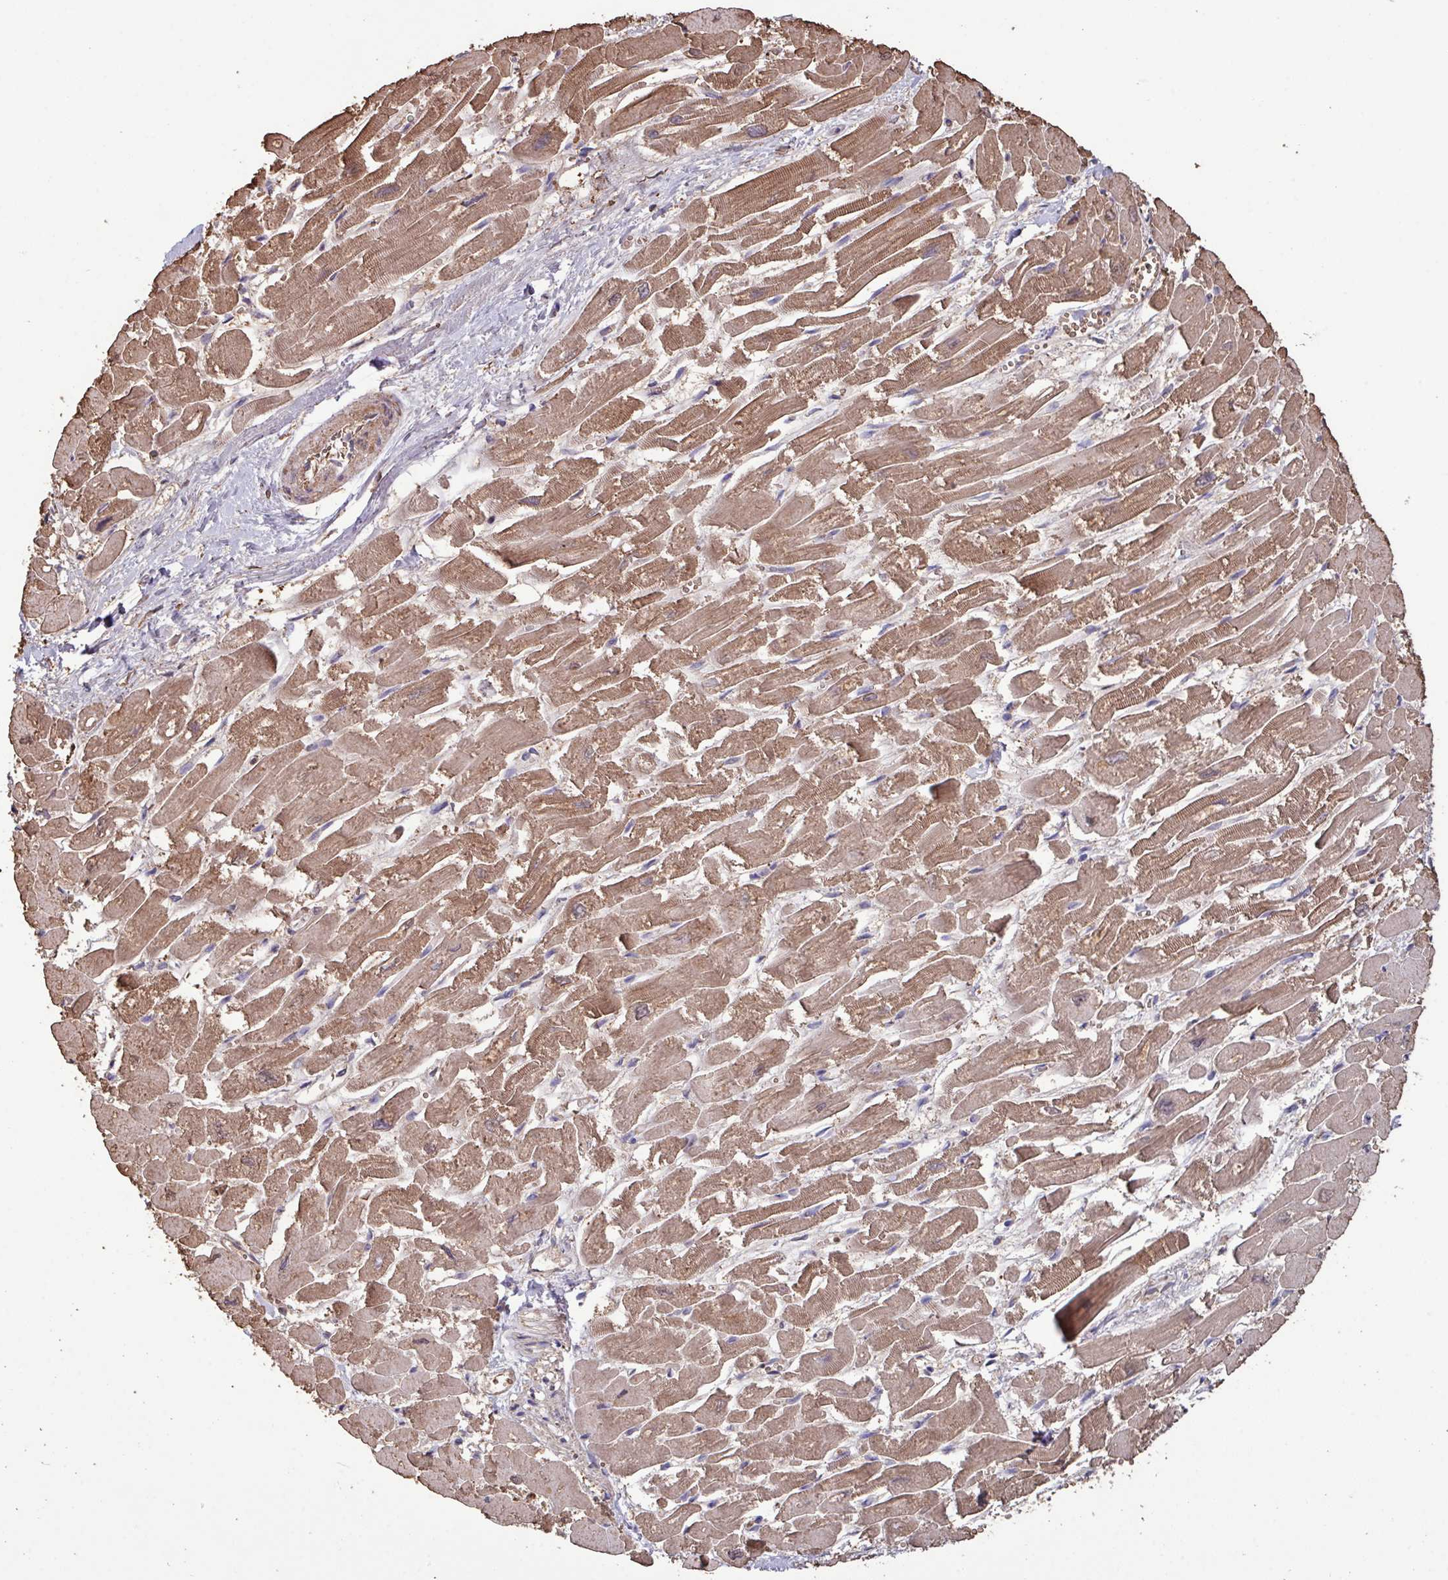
{"staining": {"intensity": "moderate", "quantity": ">75%", "location": "cytoplasmic/membranous"}, "tissue": "heart muscle", "cell_type": "Cardiomyocytes", "image_type": "normal", "snomed": [{"axis": "morphology", "description": "Normal tissue, NOS"}, {"axis": "topography", "description": "Heart"}], "caption": "A medium amount of moderate cytoplasmic/membranous expression is appreciated in about >75% of cardiomyocytes in normal heart muscle. The protein of interest is stained brown, and the nuclei are stained in blue (DAB (3,3'-diaminobenzidine) IHC with brightfield microscopy, high magnification).", "gene": "CAMK2A", "patient": {"sex": "male", "age": 54}}